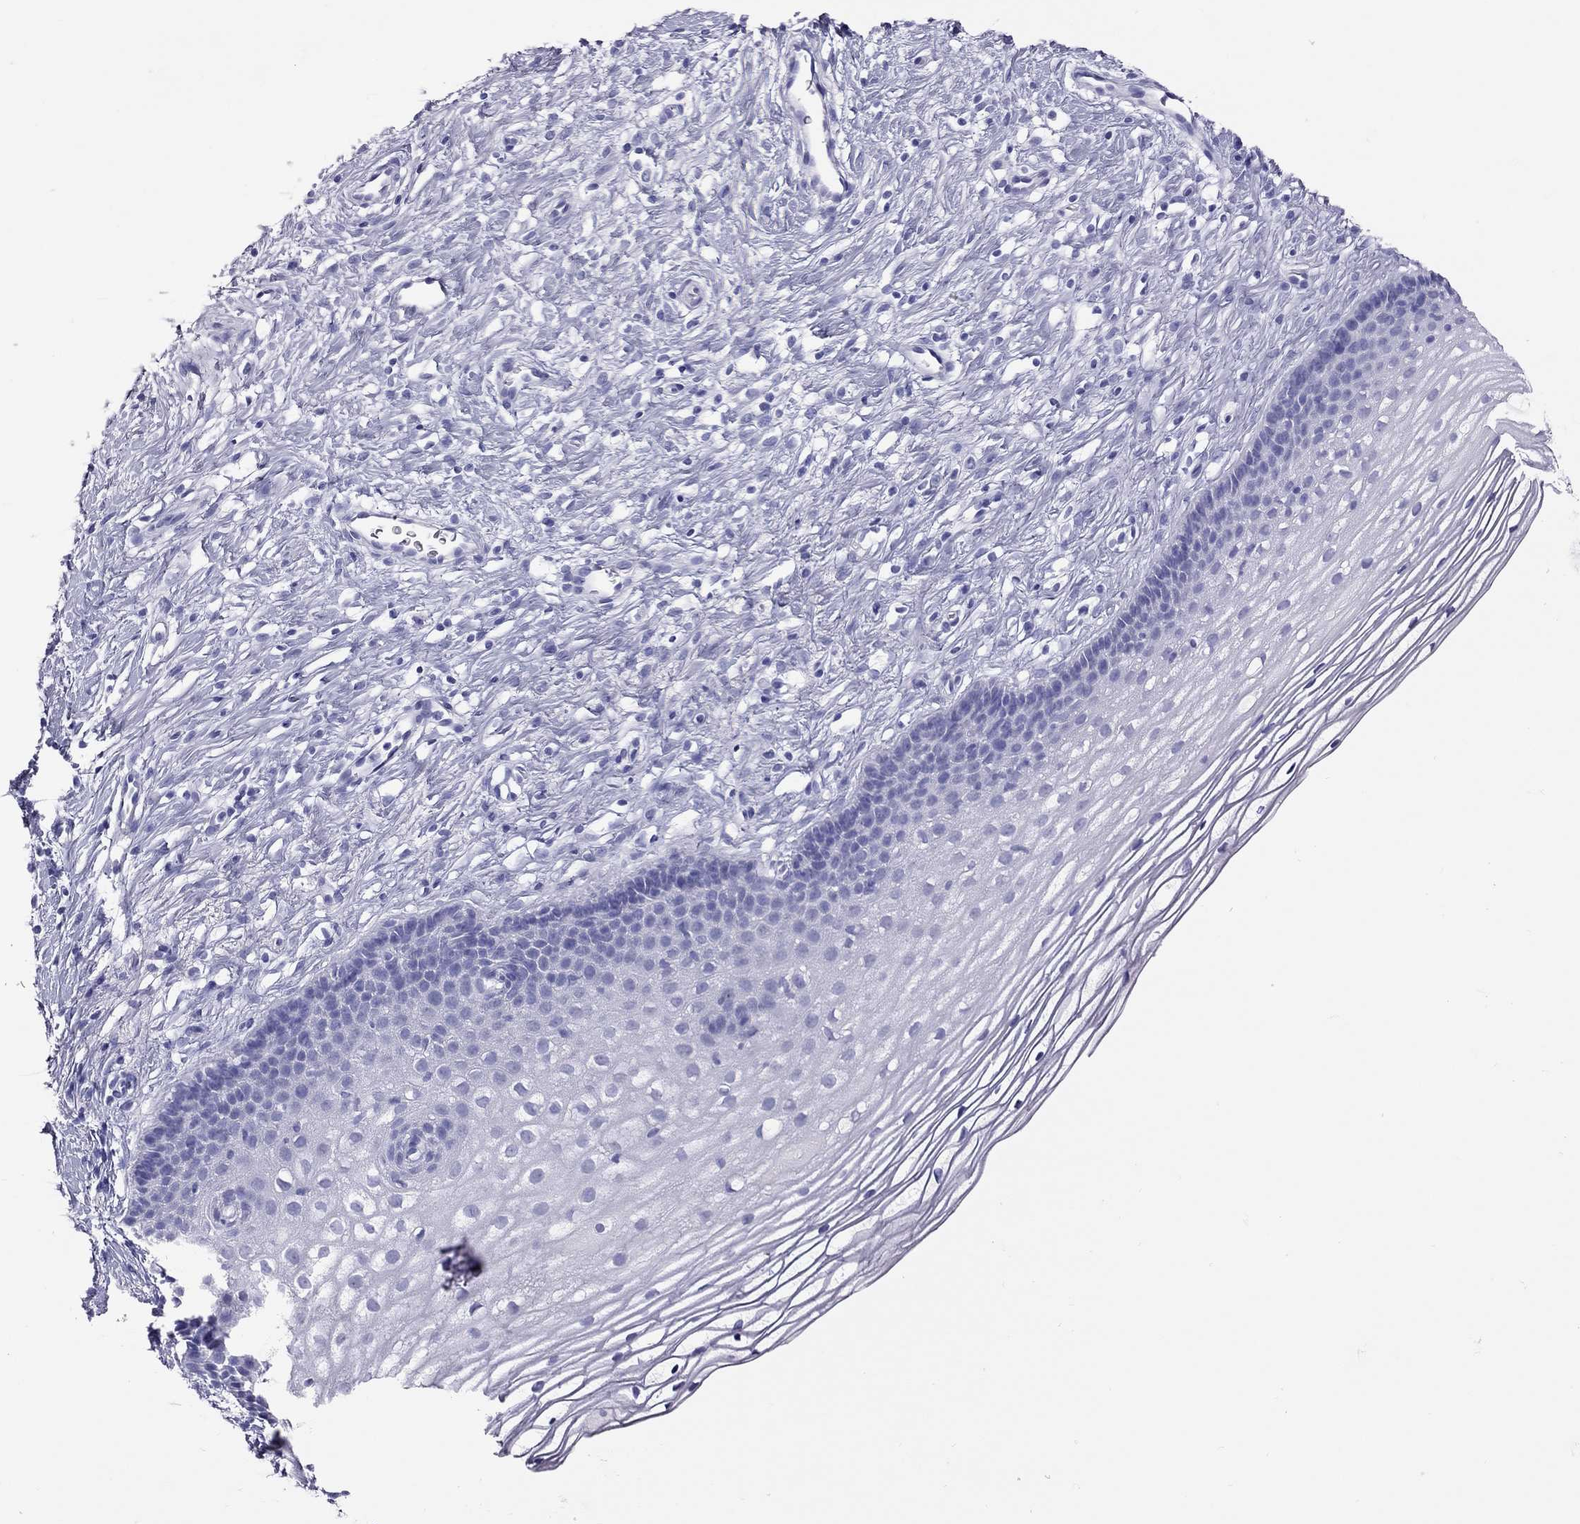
{"staining": {"intensity": "negative", "quantity": "none", "location": "none"}, "tissue": "cervix", "cell_type": "Glandular cells", "image_type": "normal", "snomed": [{"axis": "morphology", "description": "Normal tissue, NOS"}, {"axis": "topography", "description": "Cervix"}], "caption": "Immunohistochemical staining of normal human cervix reveals no significant expression in glandular cells.", "gene": "PSMB11", "patient": {"sex": "female", "age": 39}}